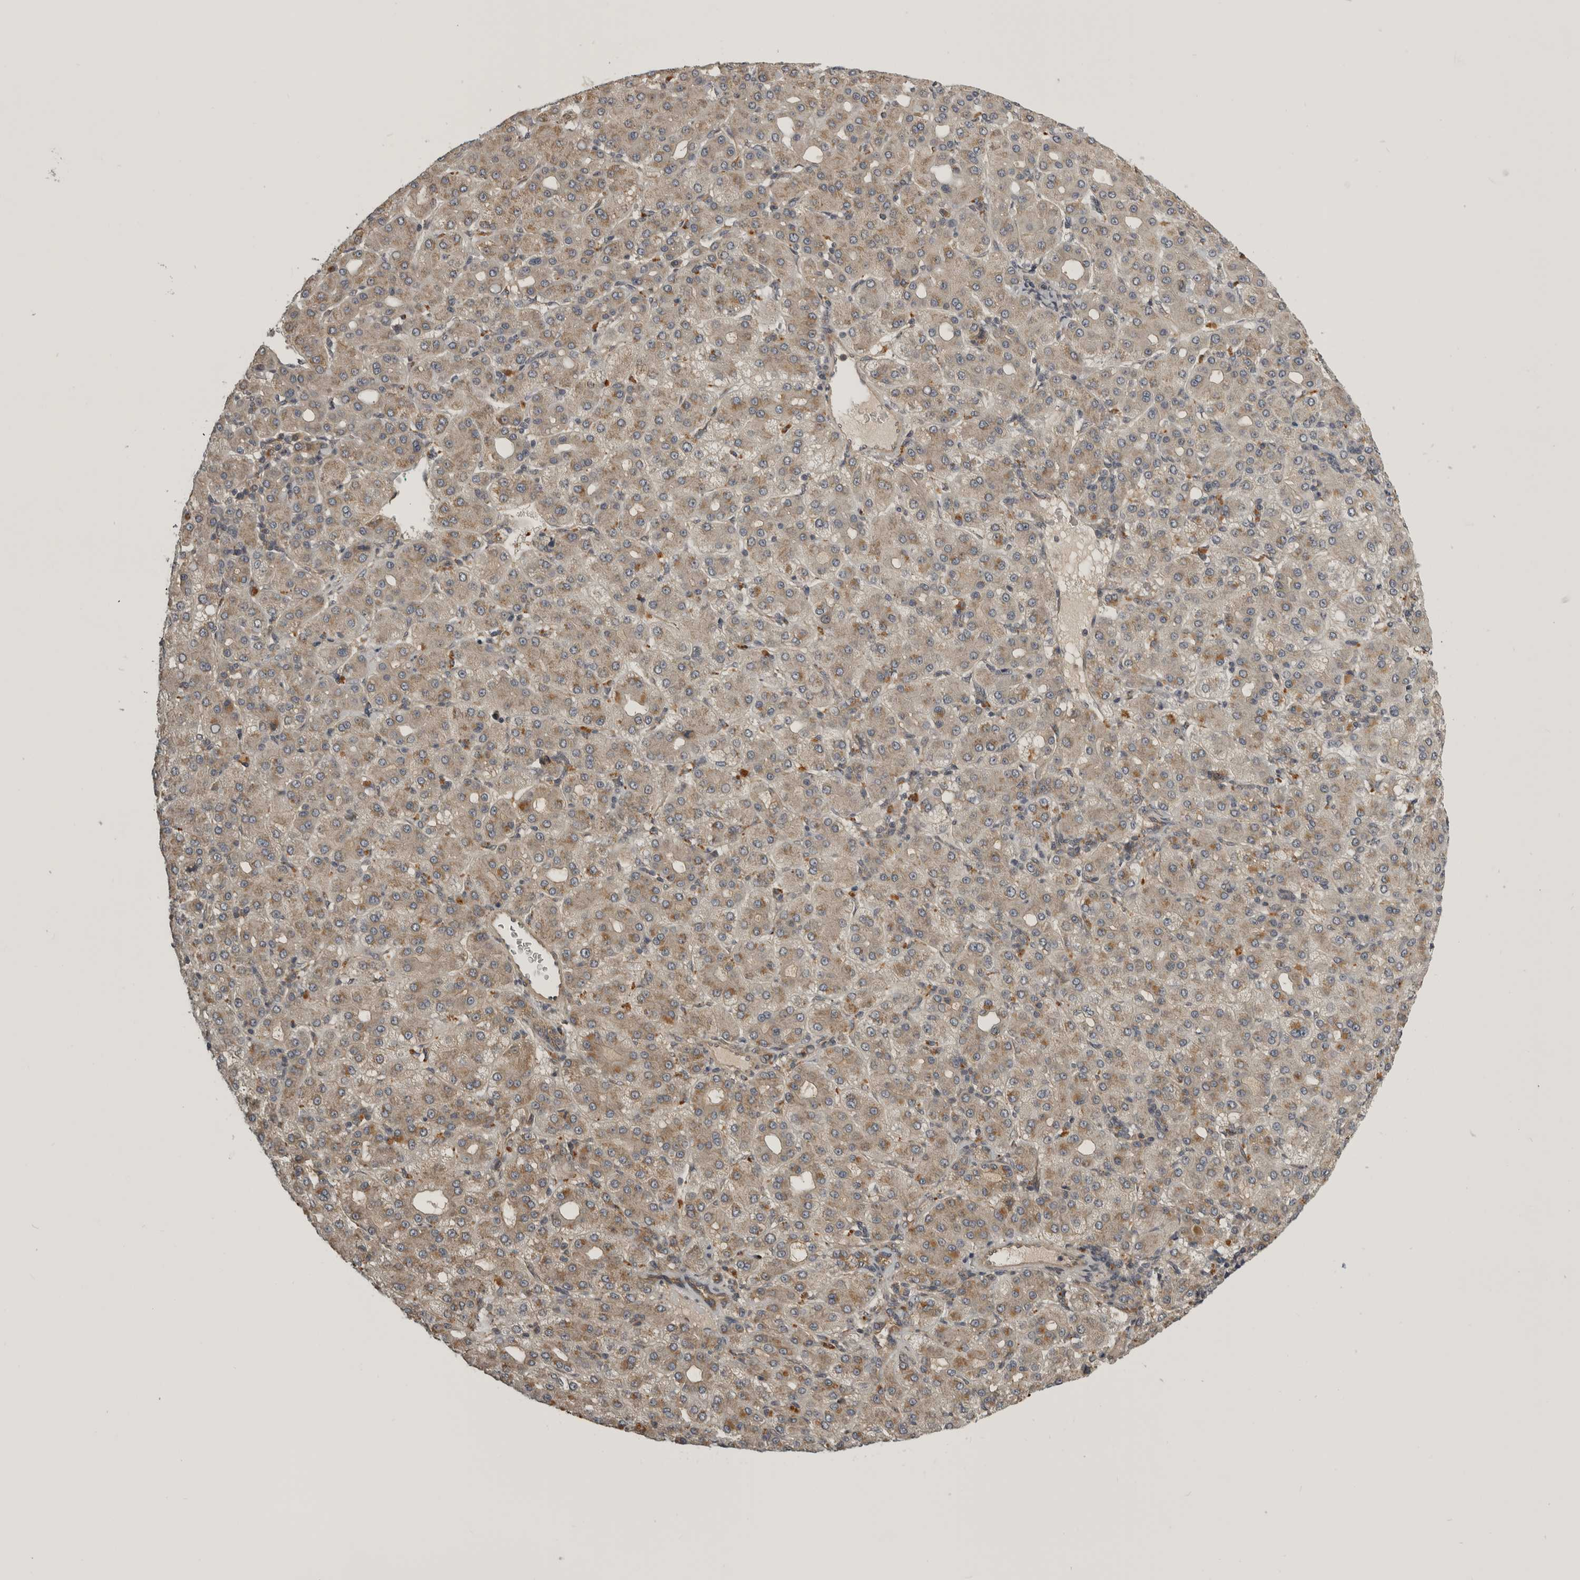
{"staining": {"intensity": "weak", "quantity": "25%-75%", "location": "cytoplasmic/membranous"}, "tissue": "liver cancer", "cell_type": "Tumor cells", "image_type": "cancer", "snomed": [{"axis": "morphology", "description": "Carcinoma, Hepatocellular, NOS"}, {"axis": "topography", "description": "Liver"}], "caption": "A high-resolution histopathology image shows IHC staining of liver cancer (hepatocellular carcinoma), which demonstrates weak cytoplasmic/membranous expression in about 25%-75% of tumor cells.", "gene": "CUEDC1", "patient": {"sex": "male", "age": 65}}